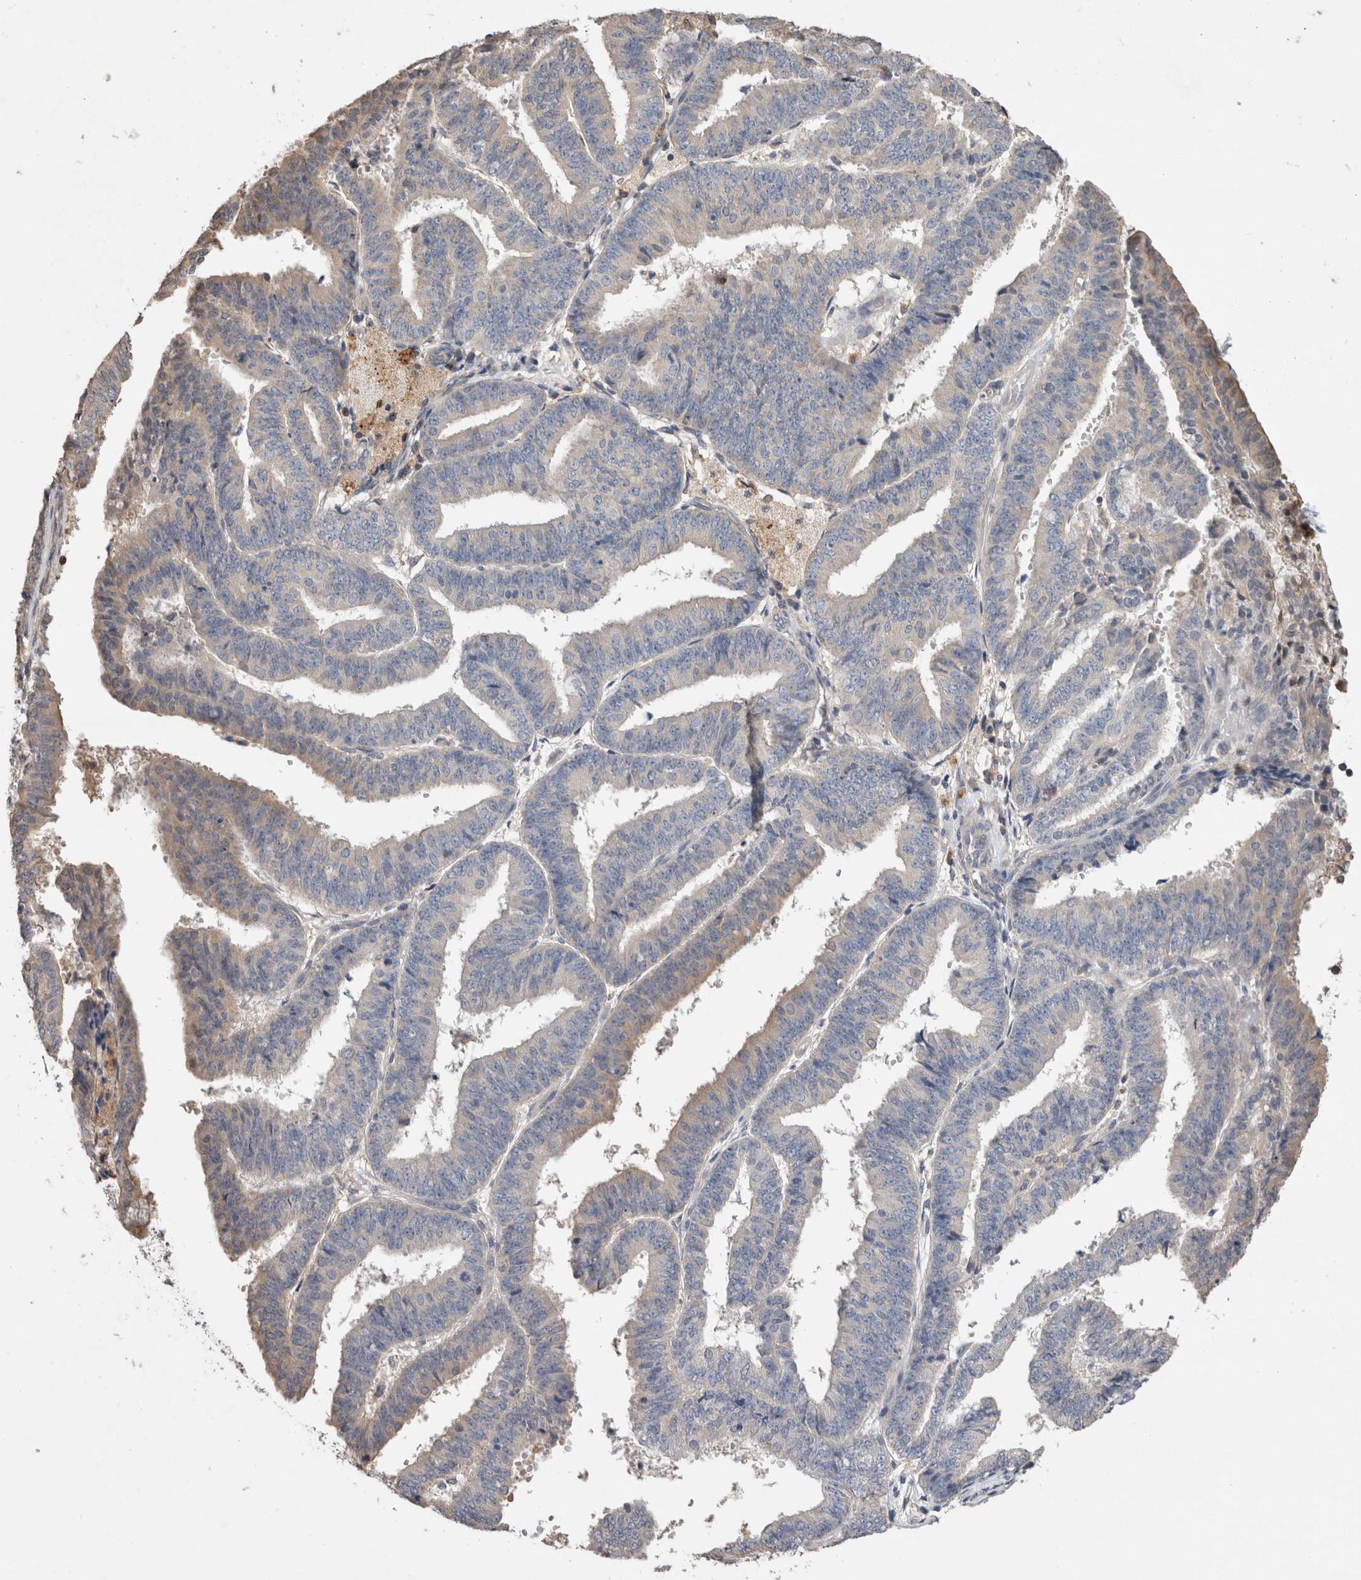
{"staining": {"intensity": "weak", "quantity": "<25%", "location": "cytoplasmic/membranous"}, "tissue": "endometrial cancer", "cell_type": "Tumor cells", "image_type": "cancer", "snomed": [{"axis": "morphology", "description": "Adenocarcinoma, NOS"}, {"axis": "topography", "description": "Endometrium"}], "caption": "DAB (3,3'-diaminobenzidine) immunohistochemical staining of endometrial cancer reveals no significant expression in tumor cells. Nuclei are stained in blue.", "gene": "TRIM5", "patient": {"sex": "female", "age": 63}}